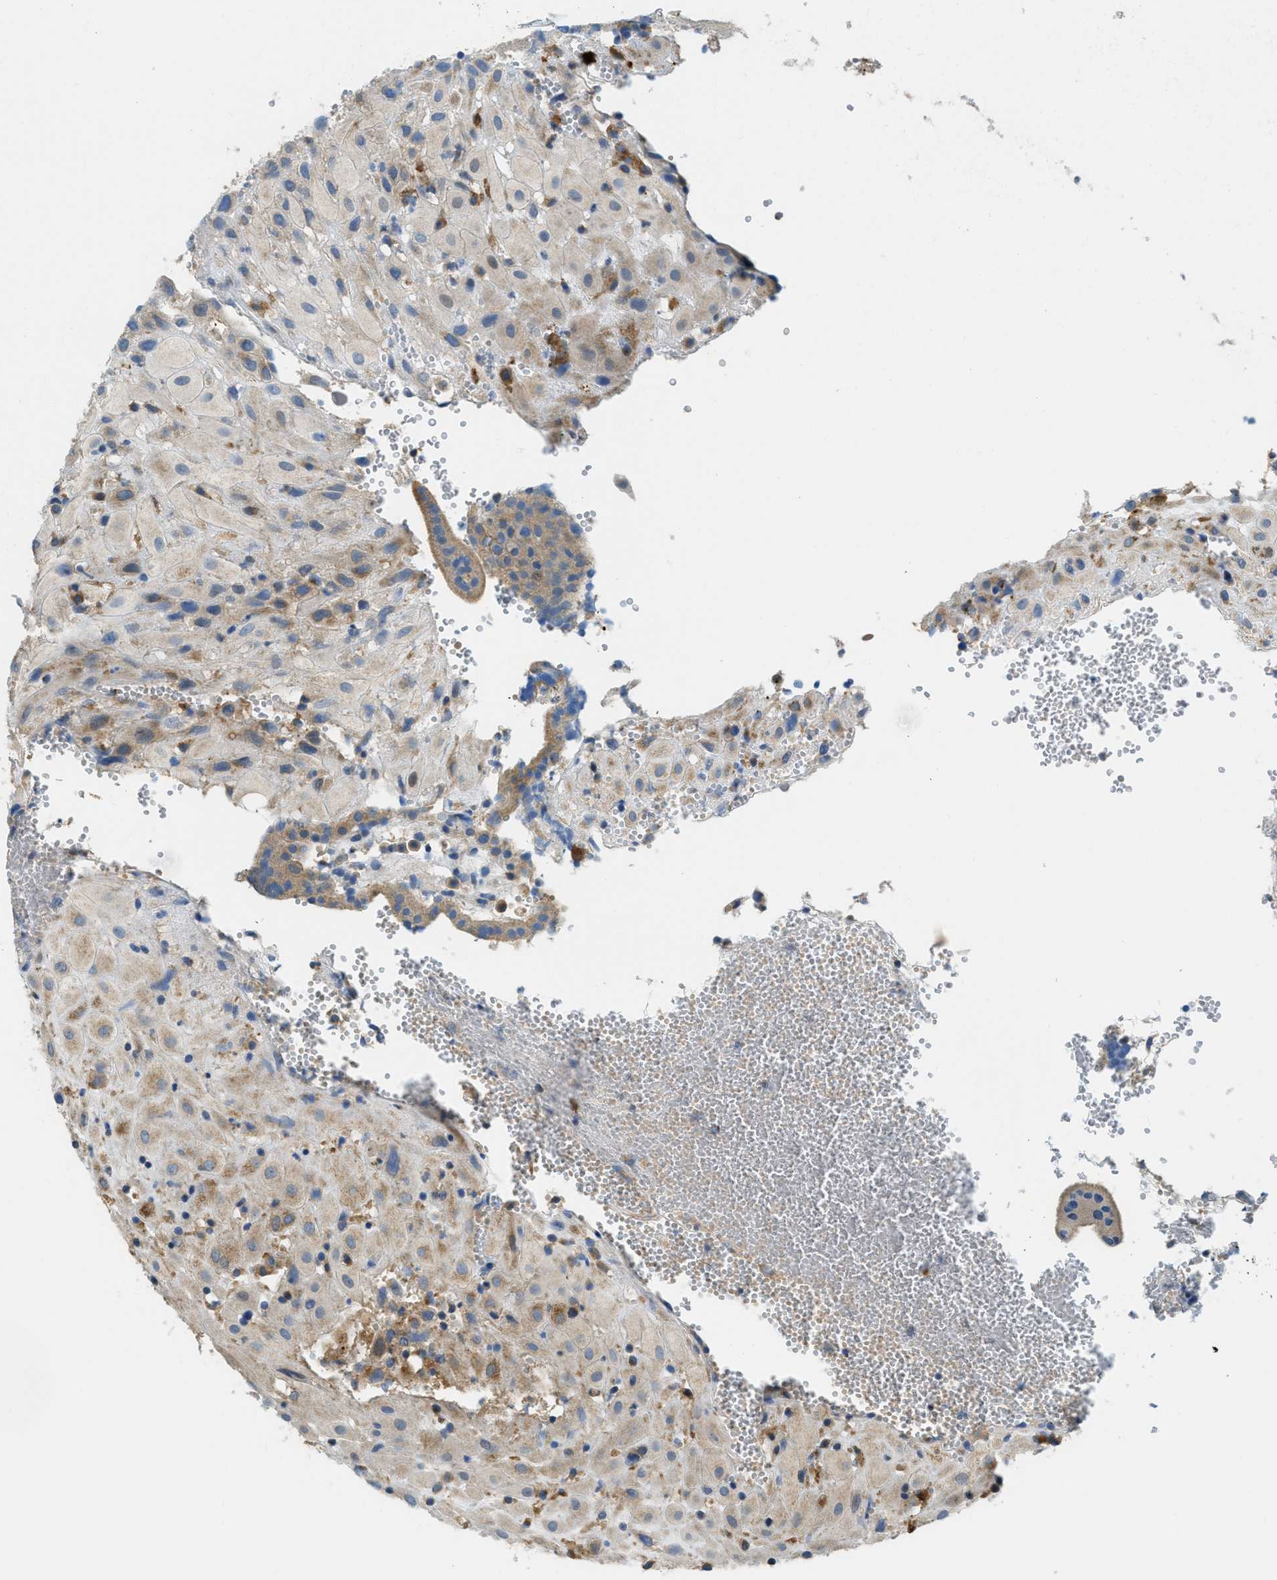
{"staining": {"intensity": "moderate", "quantity": "25%-75%", "location": "cytoplasmic/membranous"}, "tissue": "placenta", "cell_type": "Decidual cells", "image_type": "normal", "snomed": [{"axis": "morphology", "description": "Normal tissue, NOS"}, {"axis": "topography", "description": "Placenta"}], "caption": "IHC of benign placenta displays medium levels of moderate cytoplasmic/membranous positivity in about 25%-75% of decidual cells.", "gene": "RFFL", "patient": {"sex": "female", "age": 18}}